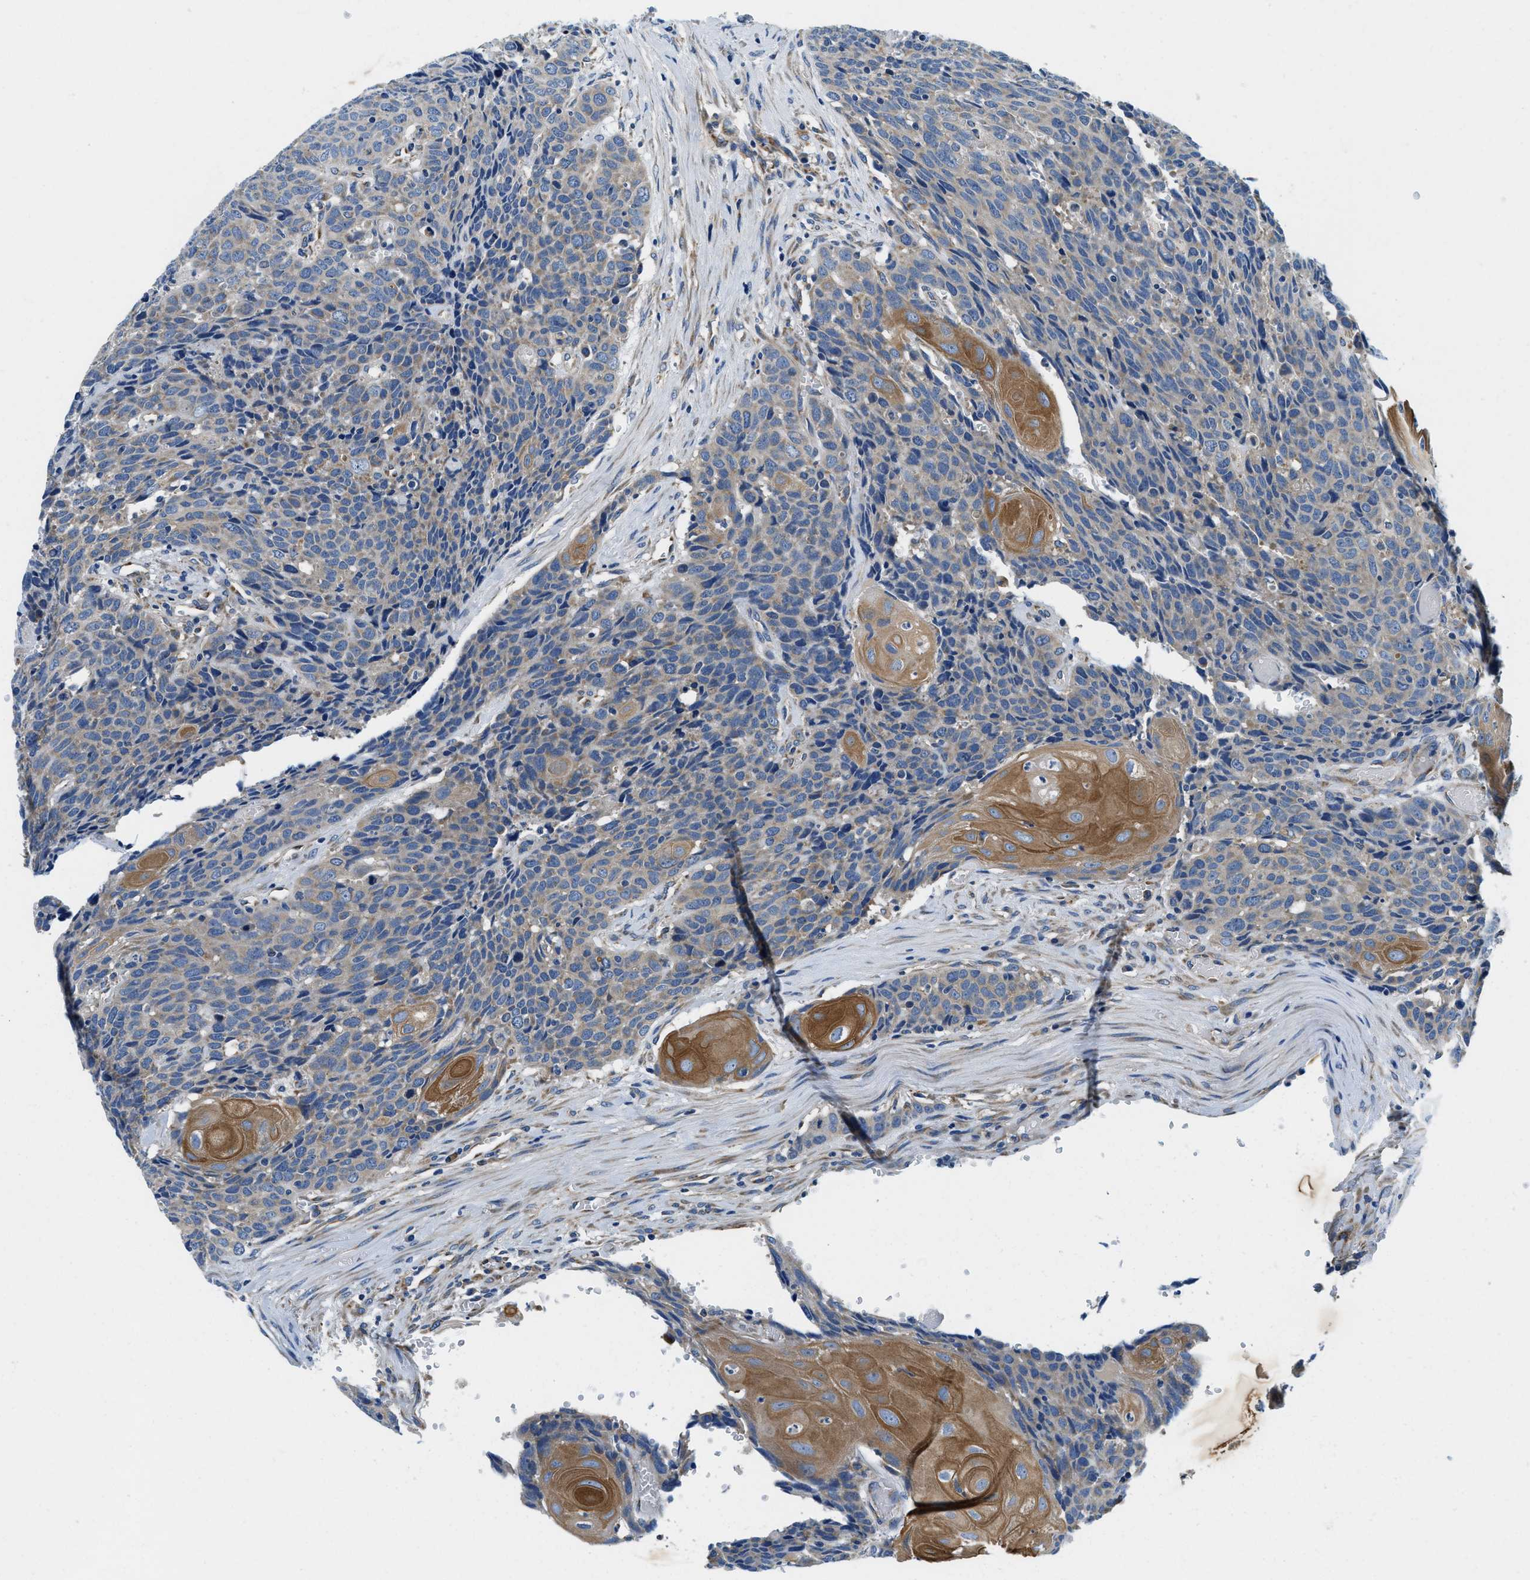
{"staining": {"intensity": "moderate", "quantity": "<25%", "location": "cytoplasmic/membranous"}, "tissue": "head and neck cancer", "cell_type": "Tumor cells", "image_type": "cancer", "snomed": [{"axis": "morphology", "description": "Squamous cell carcinoma, NOS"}, {"axis": "topography", "description": "Head-Neck"}], "caption": "Human head and neck cancer (squamous cell carcinoma) stained for a protein (brown) demonstrates moderate cytoplasmic/membranous positive positivity in about <25% of tumor cells.", "gene": "SAMD4B", "patient": {"sex": "male", "age": 66}}